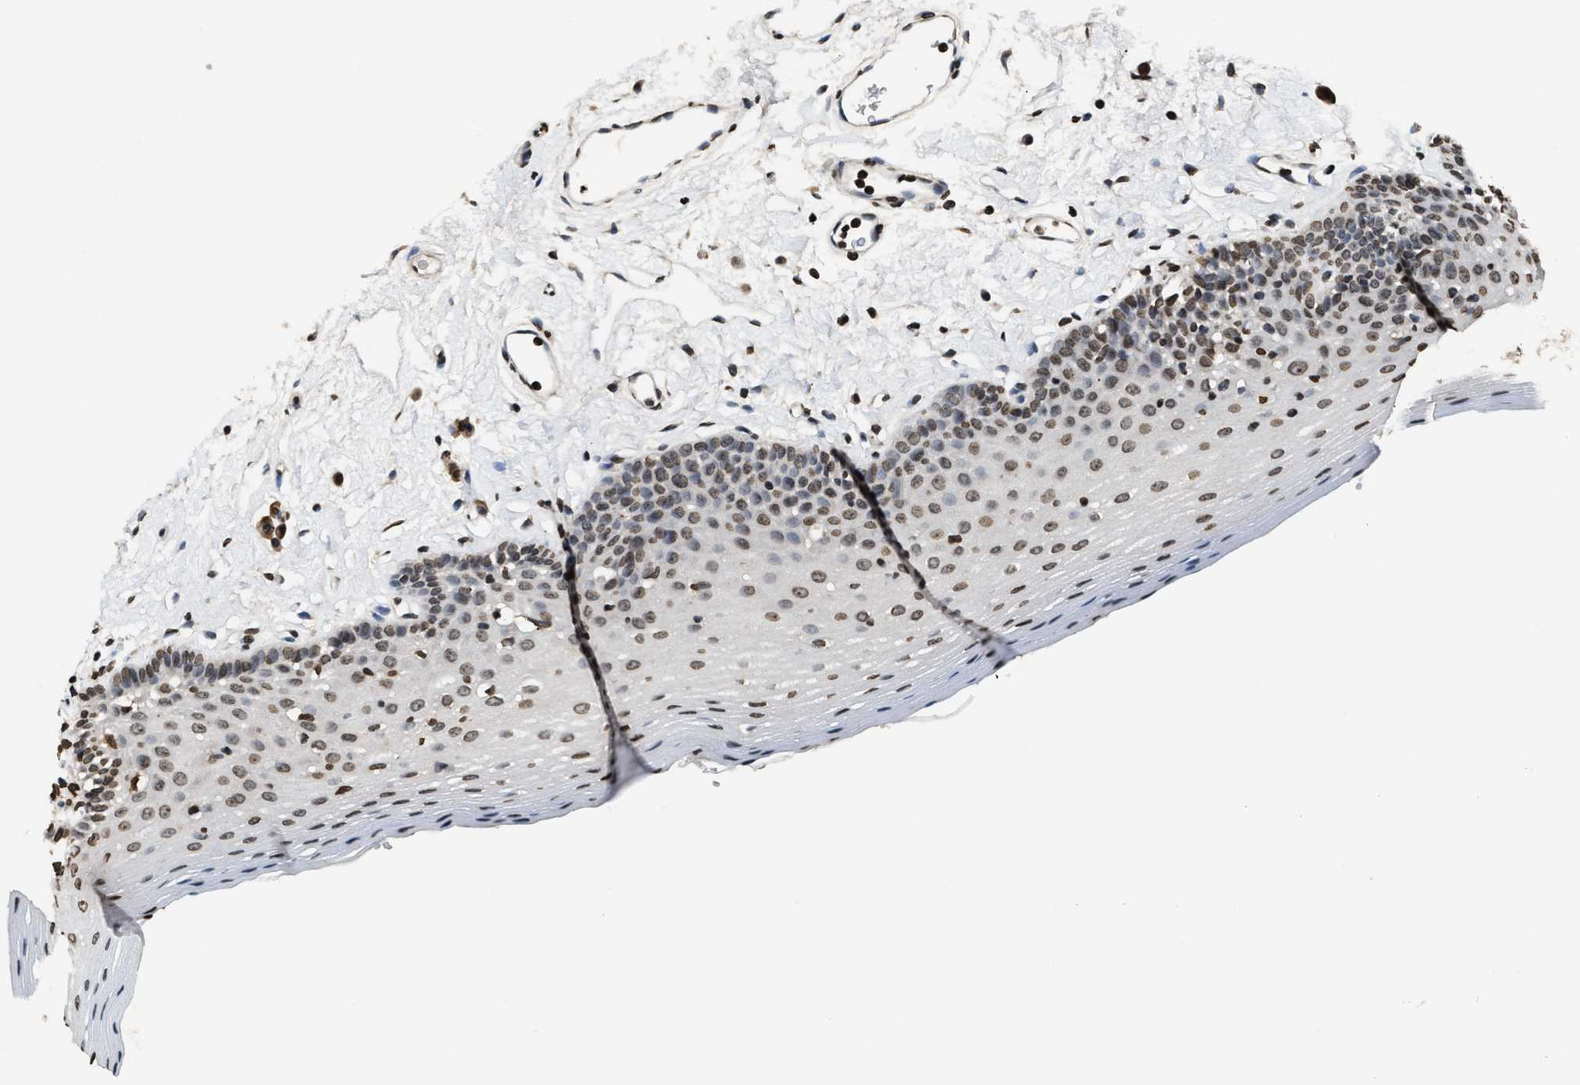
{"staining": {"intensity": "moderate", "quantity": ">75%", "location": "nuclear"}, "tissue": "oral mucosa", "cell_type": "Squamous epithelial cells", "image_type": "normal", "snomed": [{"axis": "morphology", "description": "Normal tissue, NOS"}, {"axis": "topography", "description": "Oral tissue"}], "caption": "Moderate nuclear protein positivity is identified in about >75% of squamous epithelial cells in oral mucosa.", "gene": "DNASE1L3", "patient": {"sex": "male", "age": 66}}